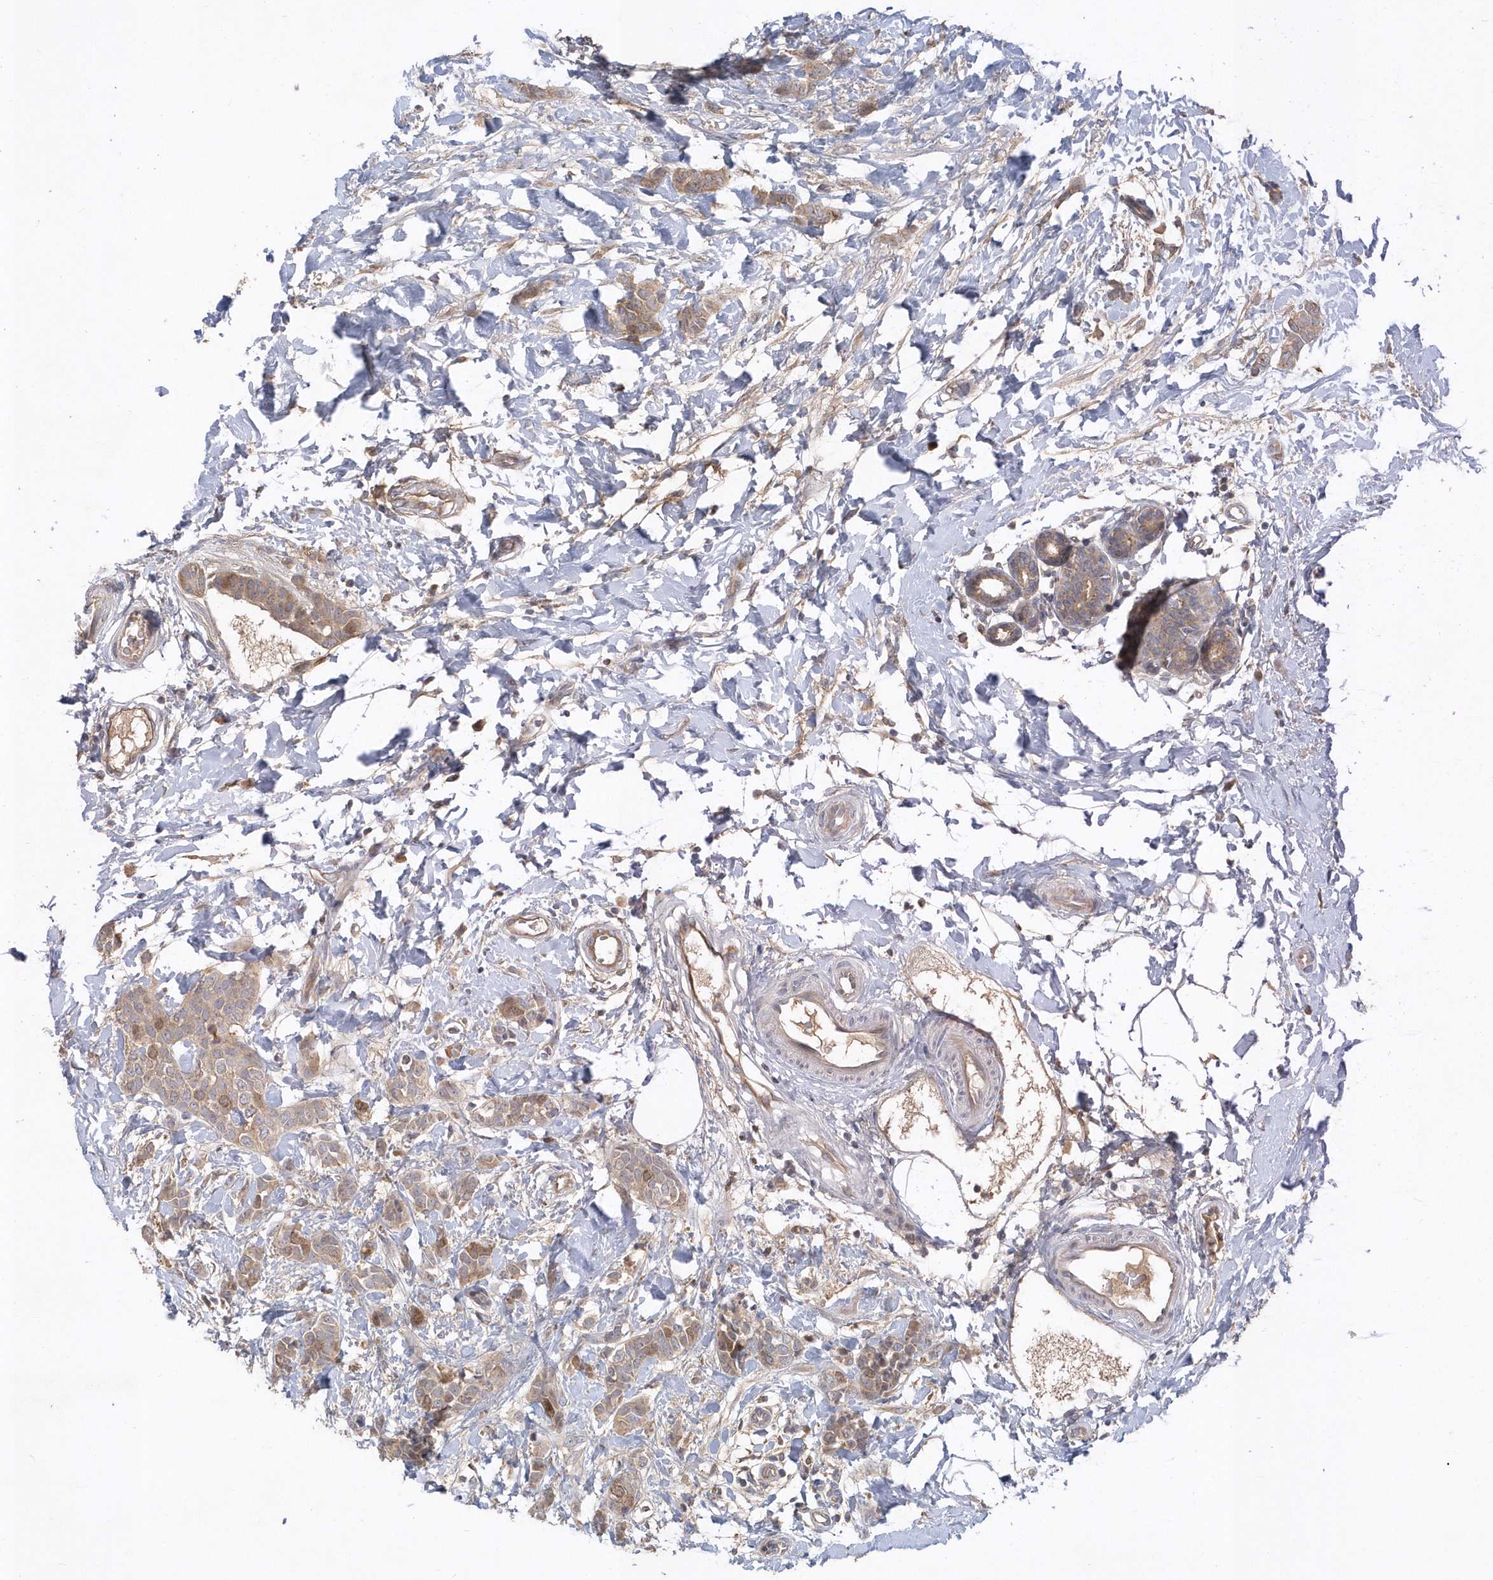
{"staining": {"intensity": "moderate", "quantity": ">75%", "location": "cytoplasmic/membranous"}, "tissue": "breast cancer", "cell_type": "Tumor cells", "image_type": "cancer", "snomed": [{"axis": "morphology", "description": "Lobular carcinoma, in situ"}, {"axis": "morphology", "description": "Lobular carcinoma"}, {"axis": "topography", "description": "Breast"}], "caption": "IHC (DAB) staining of breast lobular carcinoma in situ exhibits moderate cytoplasmic/membranous protein positivity in approximately >75% of tumor cells.", "gene": "TRAIP", "patient": {"sex": "female", "age": 41}}